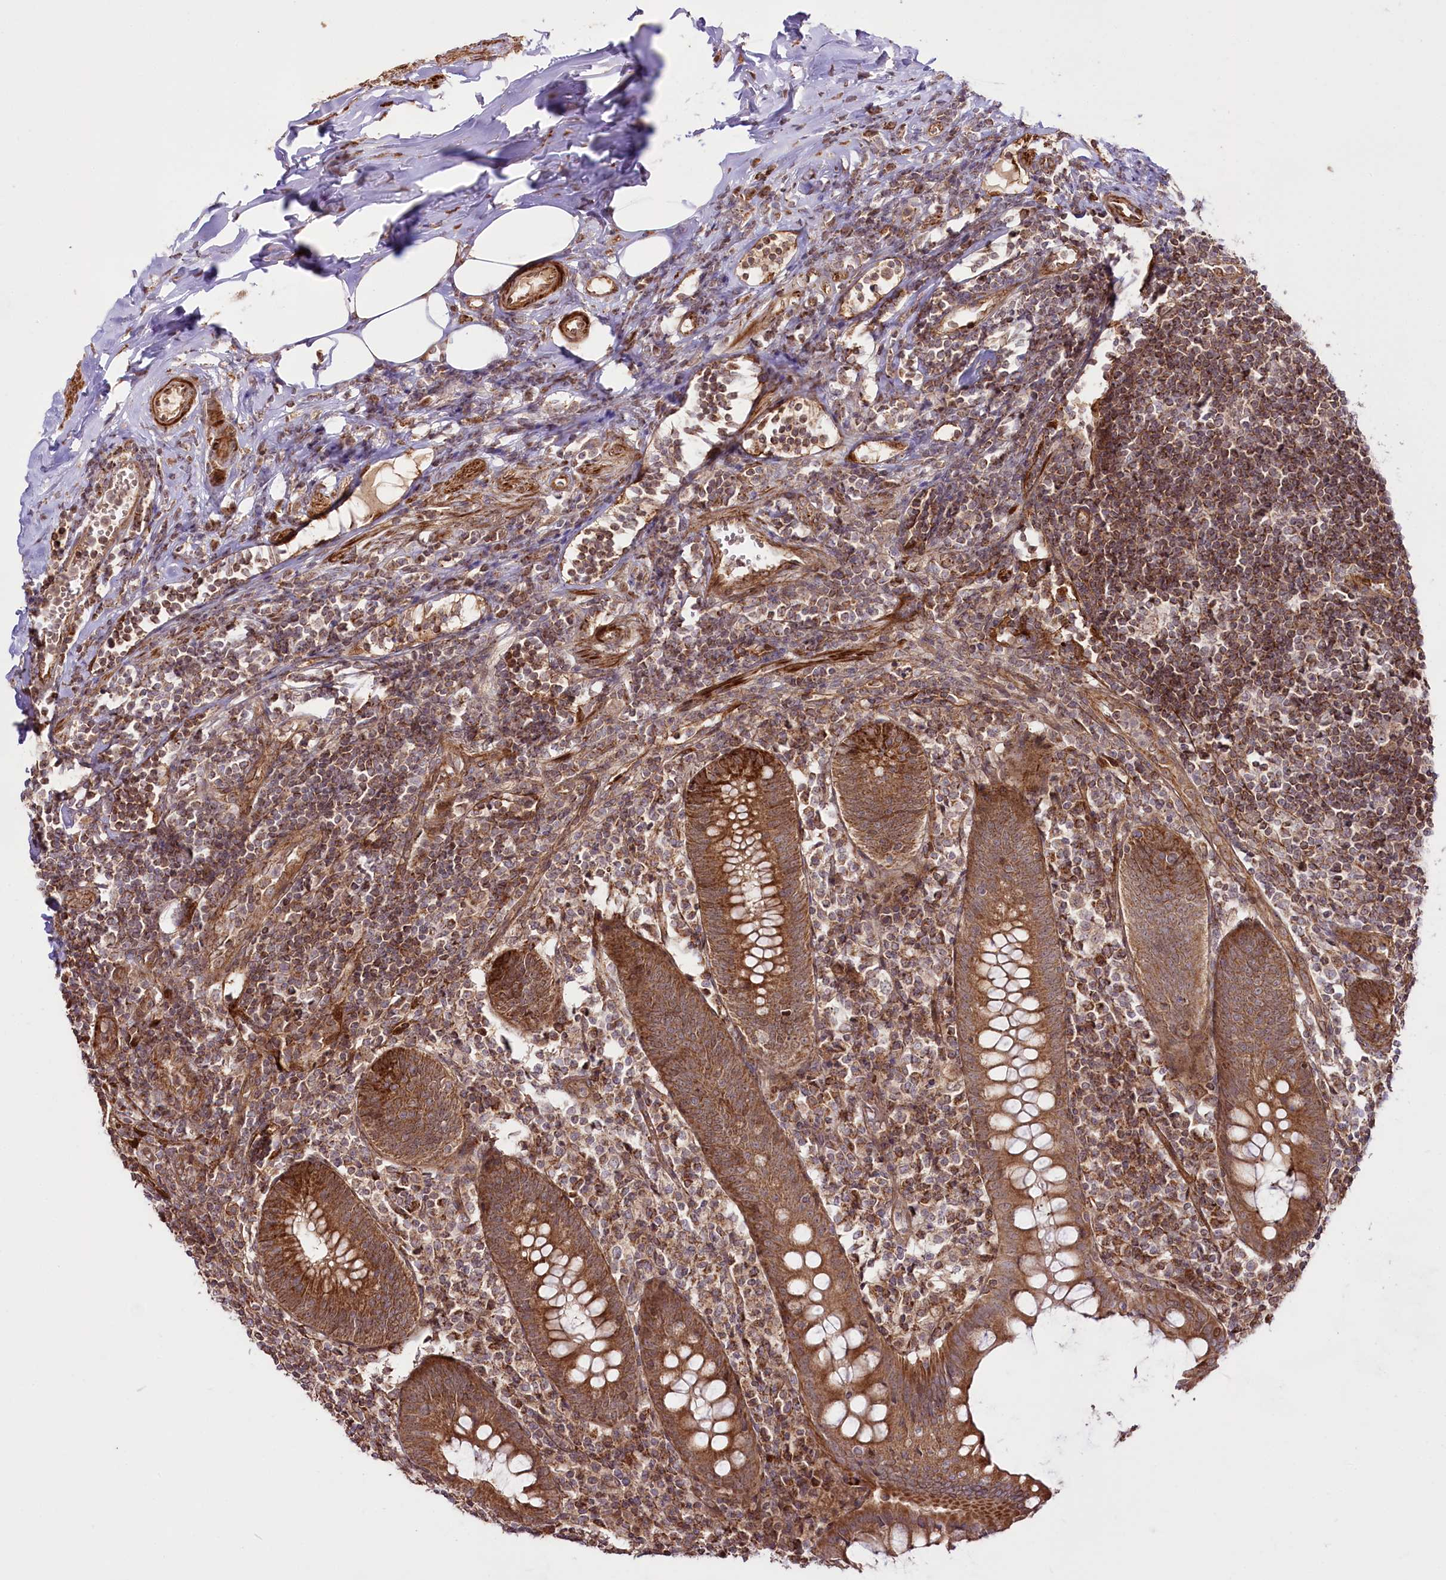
{"staining": {"intensity": "moderate", "quantity": ">75%", "location": "cytoplasmic/membranous"}, "tissue": "appendix", "cell_type": "Glandular cells", "image_type": "normal", "snomed": [{"axis": "morphology", "description": "Normal tissue, NOS"}, {"axis": "topography", "description": "Appendix"}], "caption": "The immunohistochemical stain shows moderate cytoplasmic/membranous positivity in glandular cells of benign appendix.", "gene": "REXO2", "patient": {"sex": "female", "age": 54}}